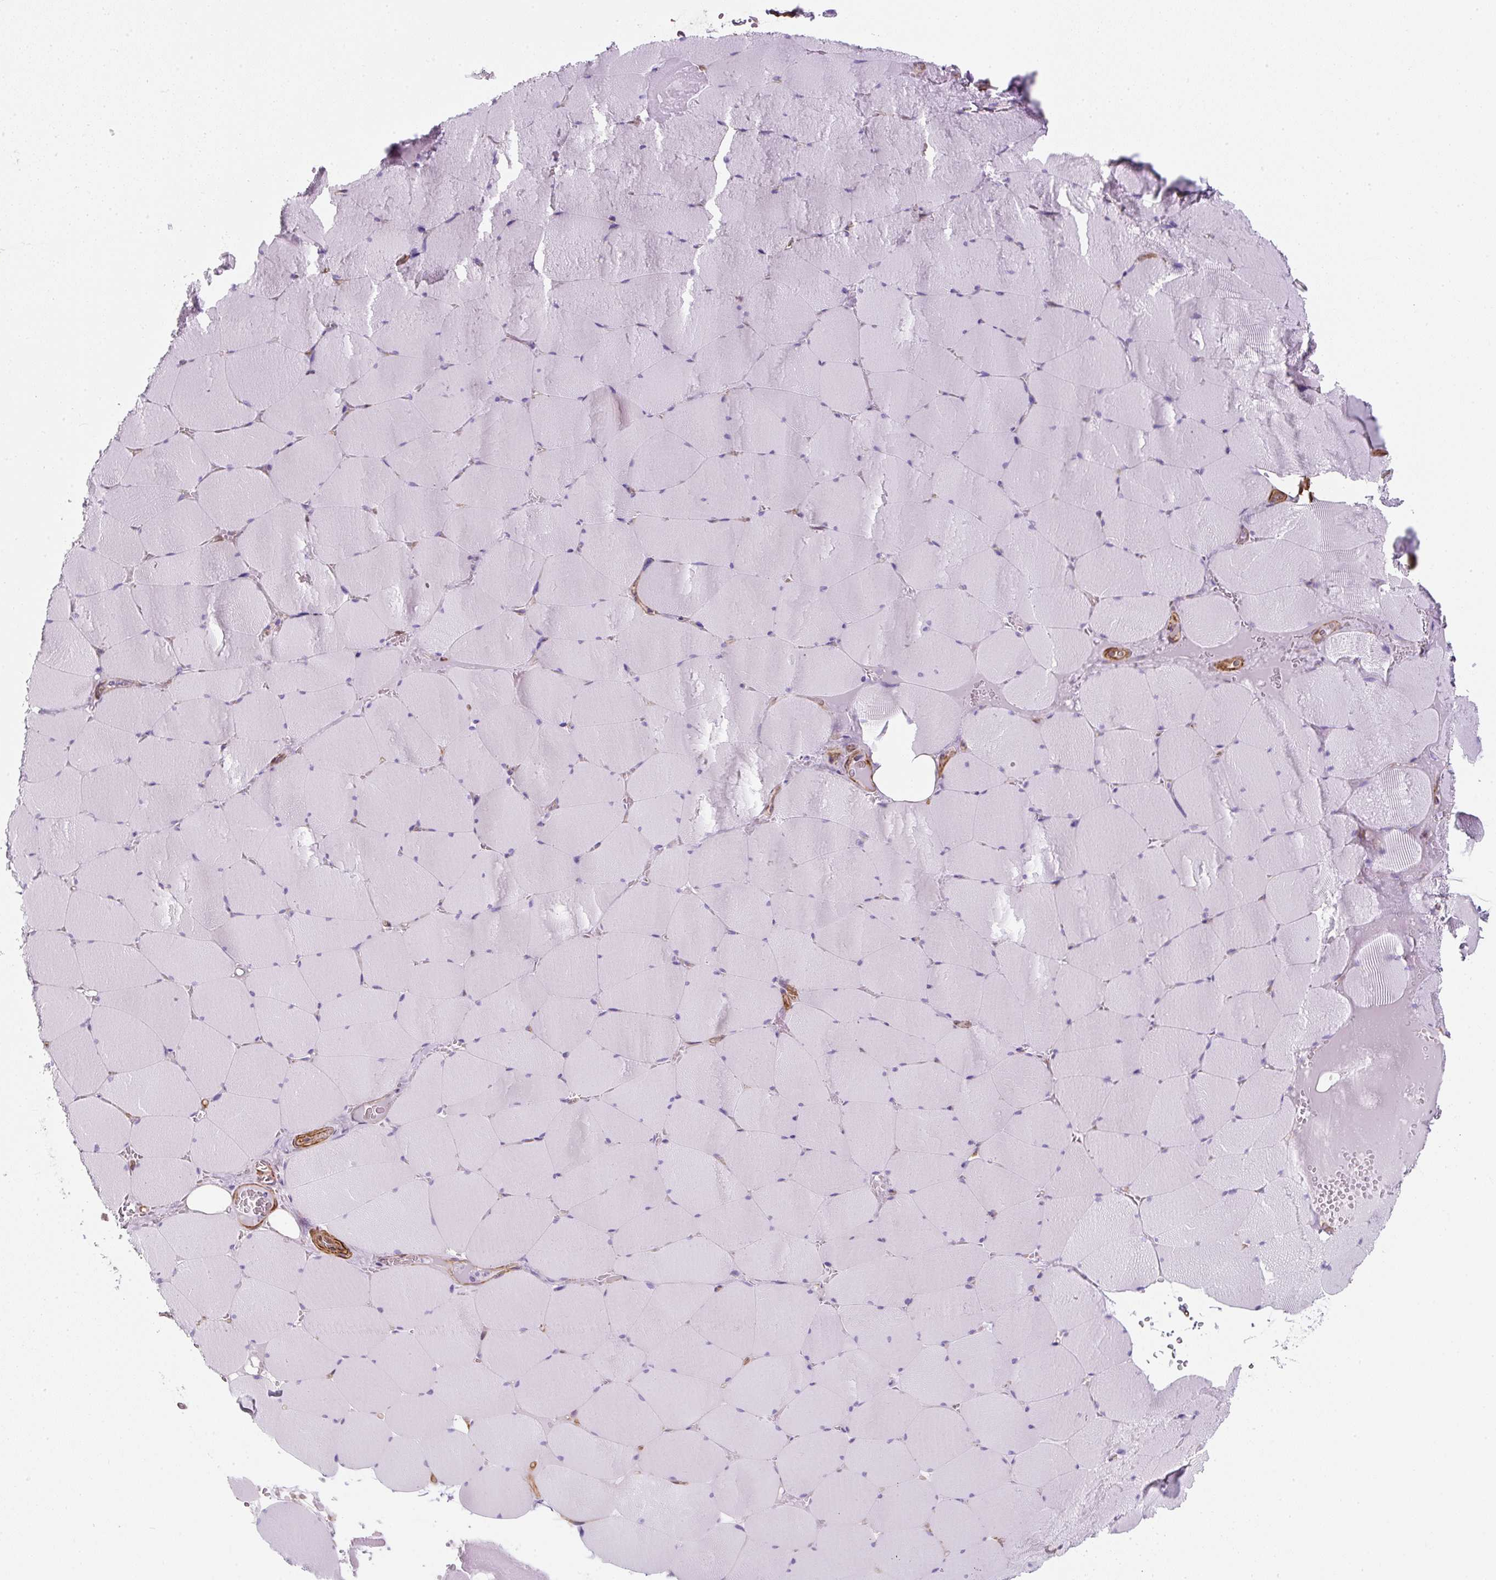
{"staining": {"intensity": "negative", "quantity": "none", "location": "none"}, "tissue": "skeletal muscle", "cell_type": "Myocytes", "image_type": "normal", "snomed": [{"axis": "morphology", "description": "Normal tissue, NOS"}, {"axis": "topography", "description": "Skeletal muscle"}, {"axis": "topography", "description": "Head-Neck"}], "caption": "An IHC photomicrograph of normal skeletal muscle is shown. There is no staining in myocytes of skeletal muscle.", "gene": "CAVIN3", "patient": {"sex": "male", "age": 66}}